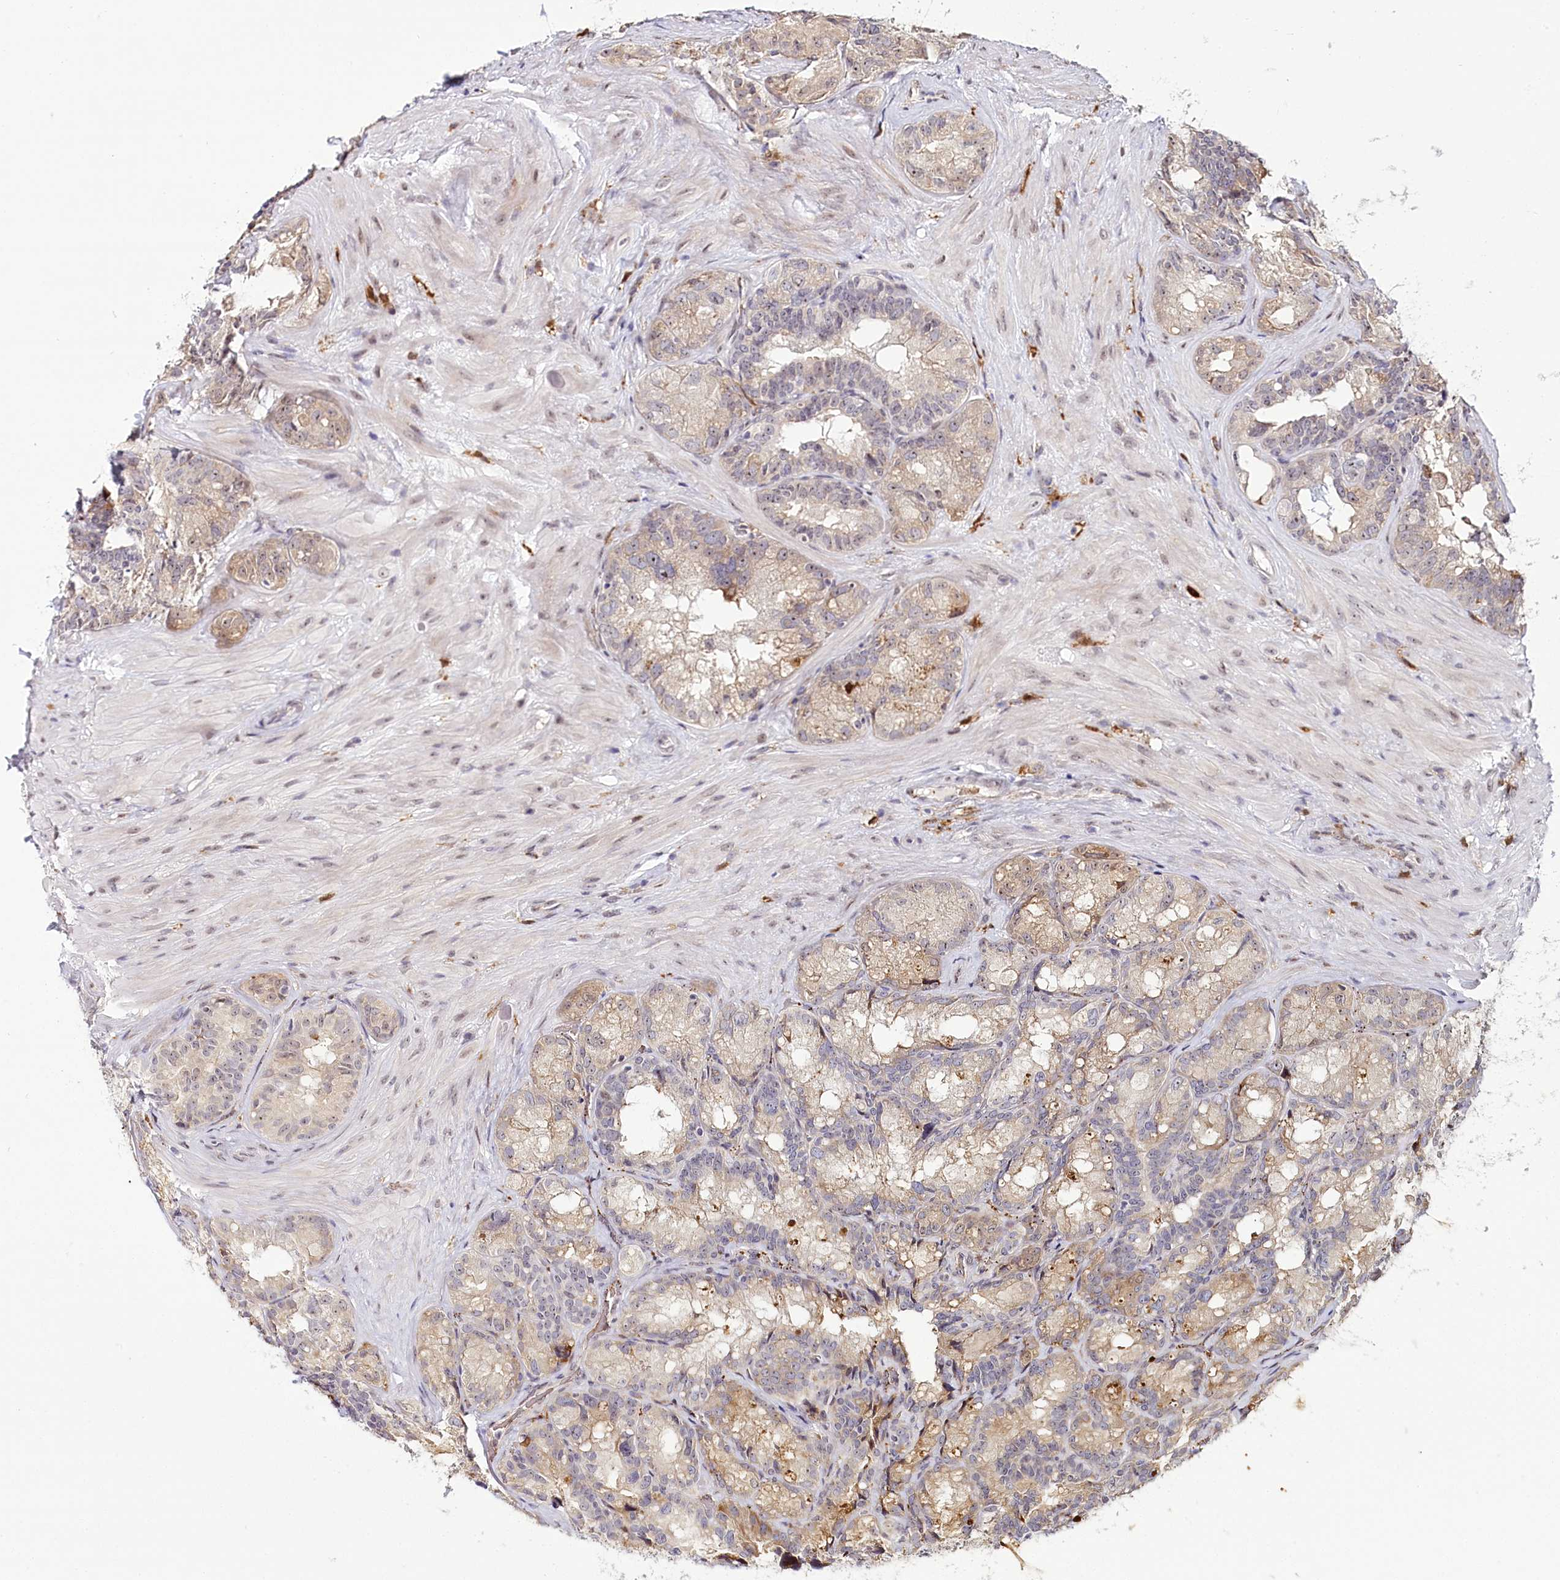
{"staining": {"intensity": "weak", "quantity": ">75%", "location": "cytoplasmic/membranous"}, "tissue": "seminal vesicle", "cell_type": "Glandular cells", "image_type": "normal", "snomed": [{"axis": "morphology", "description": "Normal tissue, NOS"}, {"axis": "topography", "description": "Seminal veicle"}], "caption": "Weak cytoplasmic/membranous protein positivity is appreciated in approximately >75% of glandular cells in seminal vesicle. The staining was performed using DAB (3,3'-diaminobenzidine), with brown indicating positive protein expression. Nuclei are stained blue with hematoxylin.", "gene": "WDR36", "patient": {"sex": "male", "age": 60}}